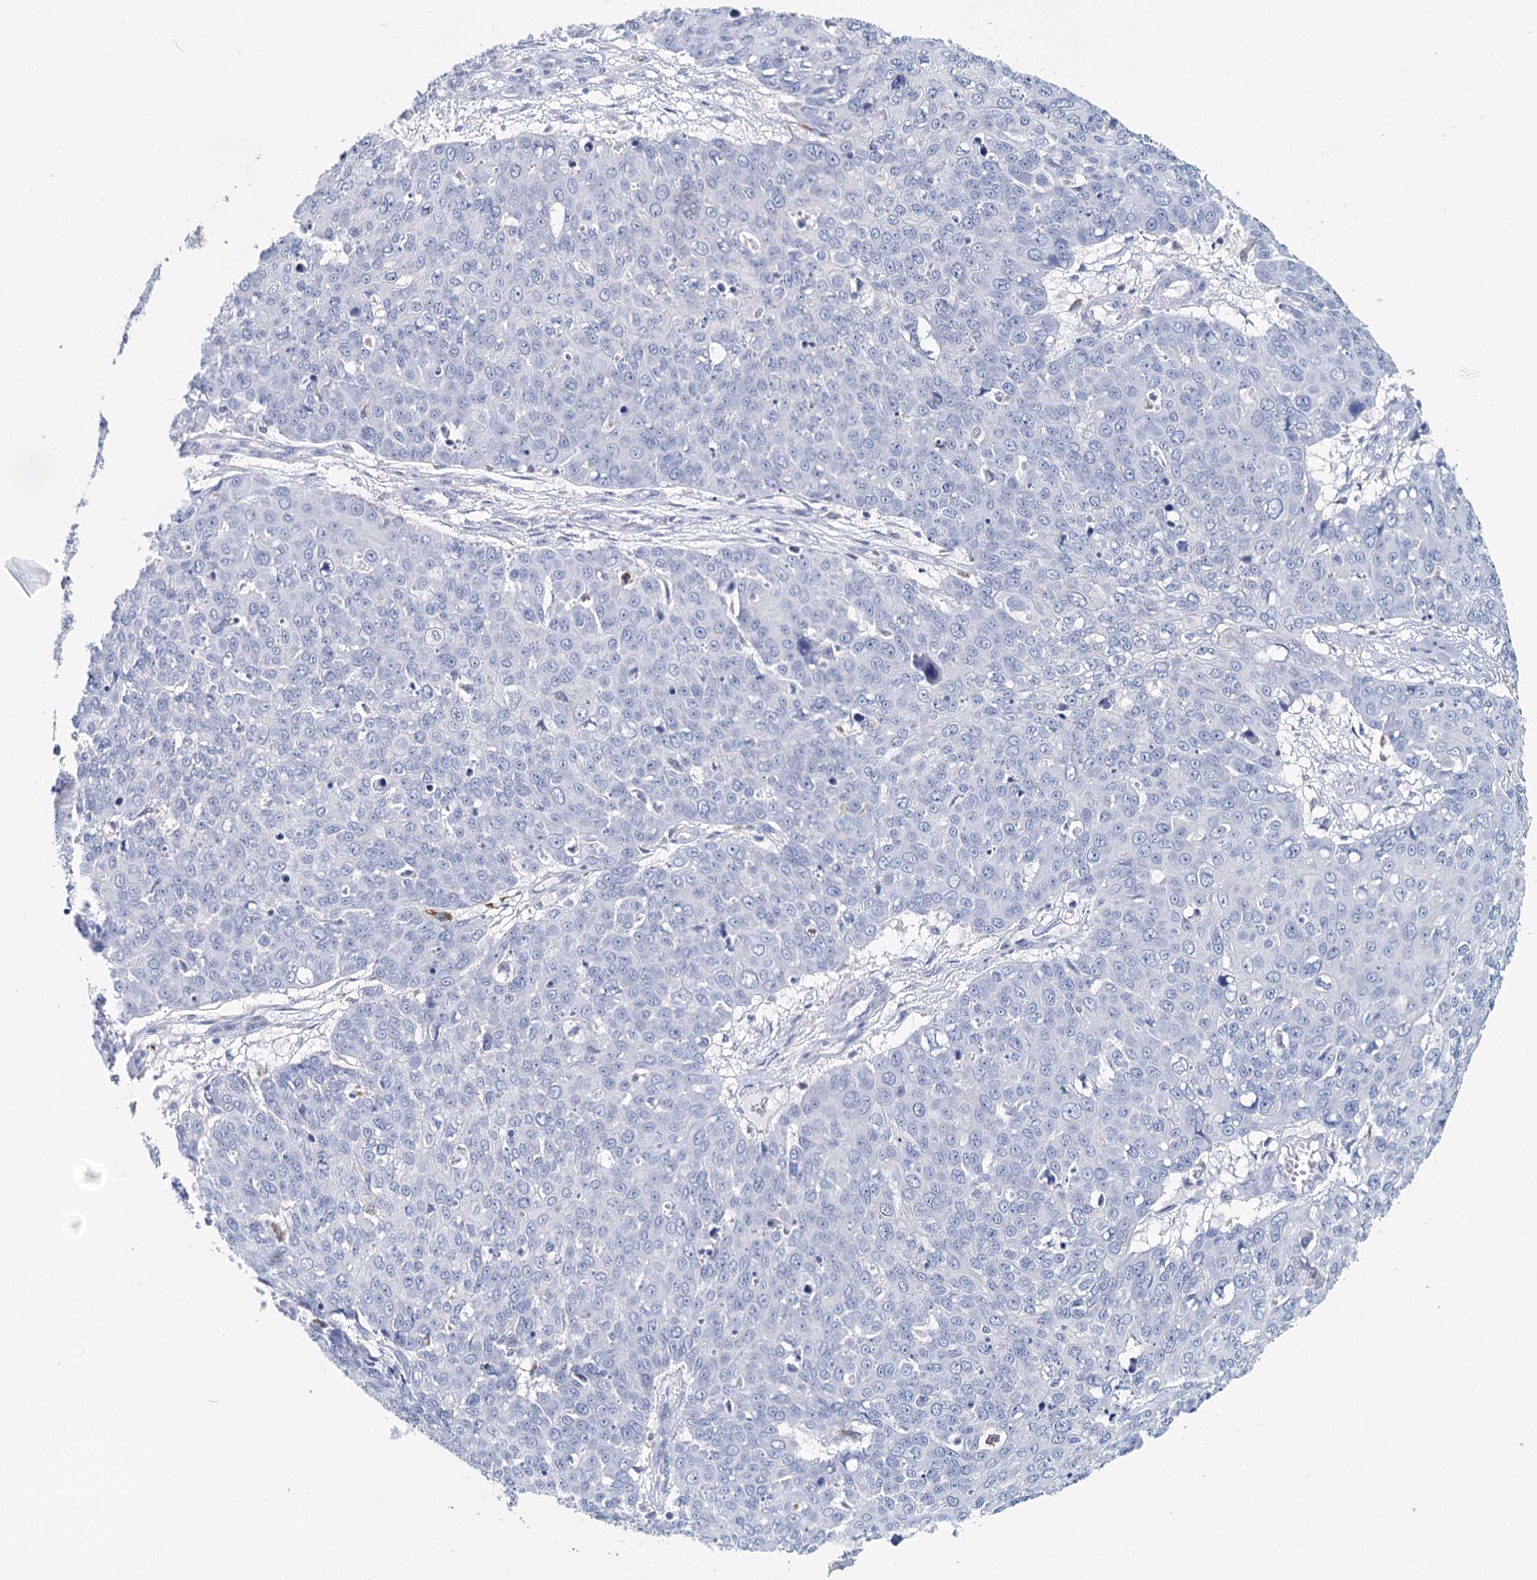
{"staining": {"intensity": "negative", "quantity": "none", "location": "none"}, "tissue": "skin cancer", "cell_type": "Tumor cells", "image_type": "cancer", "snomed": [{"axis": "morphology", "description": "Squamous cell carcinoma, NOS"}, {"axis": "topography", "description": "Skin"}], "caption": "Image shows no significant protein expression in tumor cells of skin squamous cell carcinoma.", "gene": "METTL7B", "patient": {"sex": "male", "age": 71}}